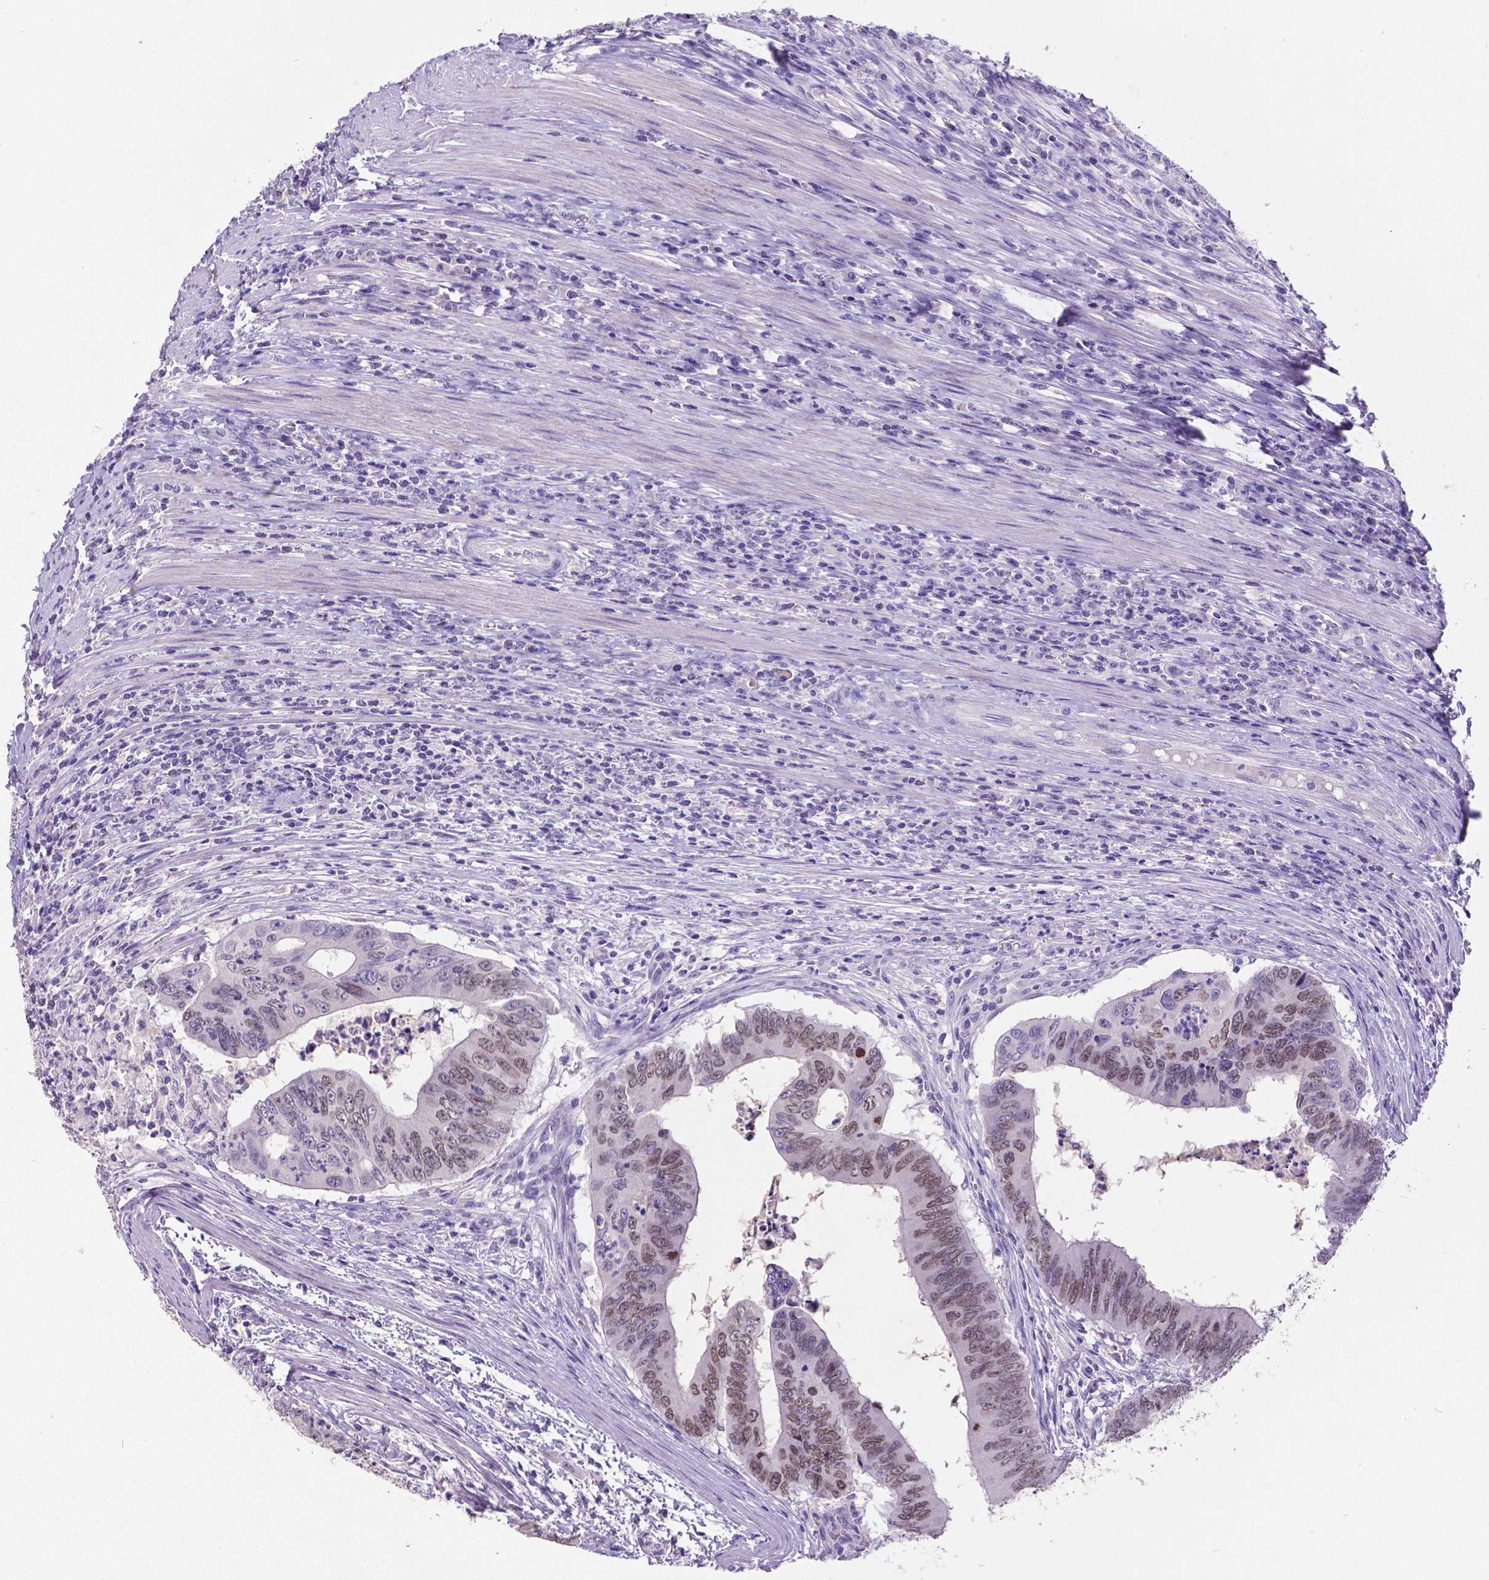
{"staining": {"intensity": "moderate", "quantity": "<25%", "location": "nuclear"}, "tissue": "colorectal cancer", "cell_type": "Tumor cells", "image_type": "cancer", "snomed": [{"axis": "morphology", "description": "Adenocarcinoma, NOS"}, {"axis": "topography", "description": "Colon"}], "caption": "Immunohistochemistry staining of adenocarcinoma (colorectal), which demonstrates low levels of moderate nuclear staining in about <25% of tumor cells indicating moderate nuclear protein expression. The staining was performed using DAB (brown) for protein detection and nuclei were counterstained in hematoxylin (blue).", "gene": "SATB2", "patient": {"sex": "male", "age": 53}}